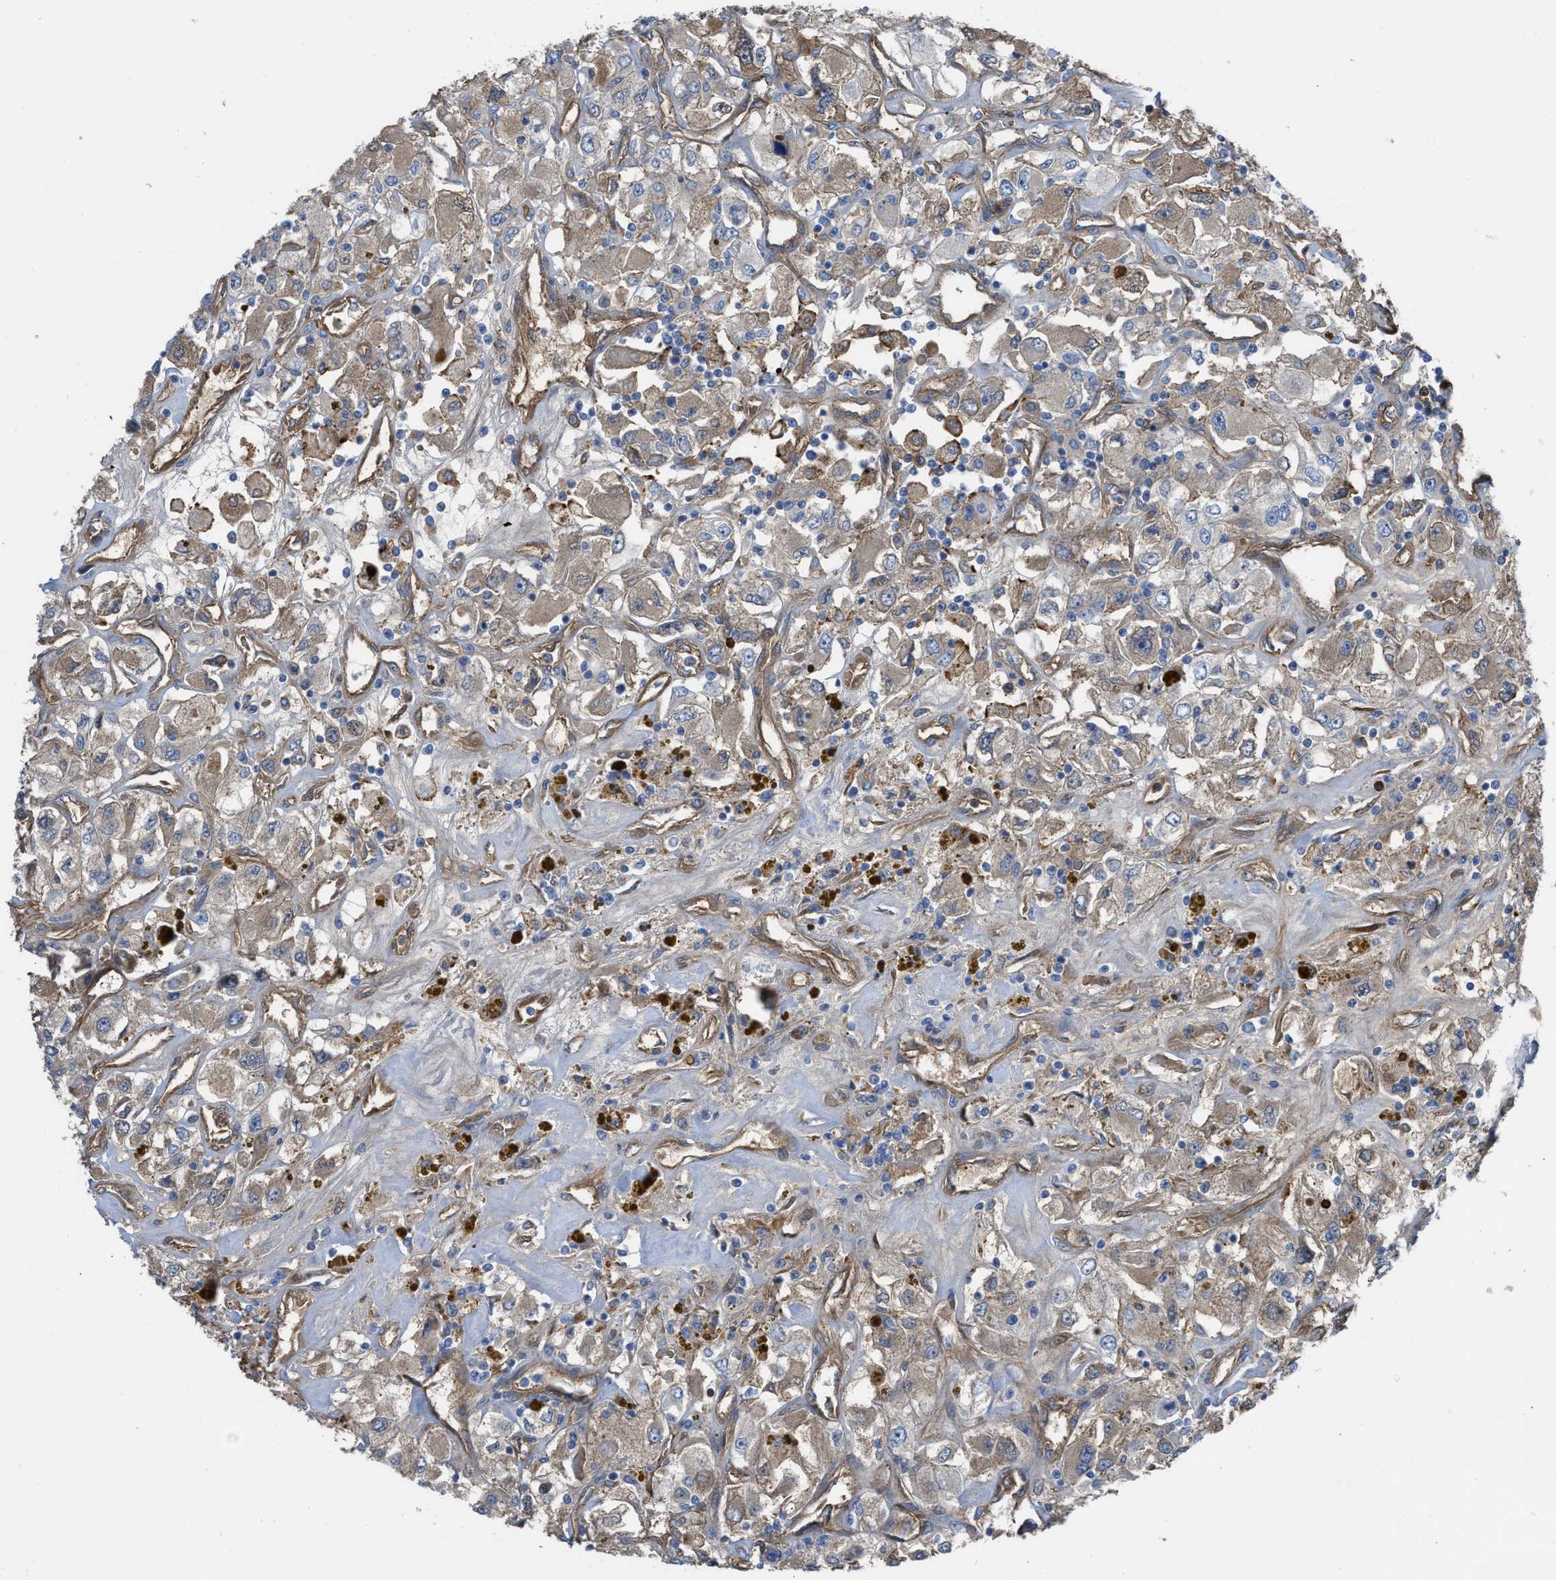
{"staining": {"intensity": "weak", "quantity": "25%-75%", "location": "cytoplasmic/membranous"}, "tissue": "renal cancer", "cell_type": "Tumor cells", "image_type": "cancer", "snomed": [{"axis": "morphology", "description": "Adenocarcinoma, NOS"}, {"axis": "topography", "description": "Kidney"}], "caption": "The photomicrograph shows a brown stain indicating the presence of a protein in the cytoplasmic/membranous of tumor cells in adenocarcinoma (renal). Using DAB (brown) and hematoxylin (blue) stains, captured at high magnification using brightfield microscopy.", "gene": "TRIOBP", "patient": {"sex": "female", "age": 52}}